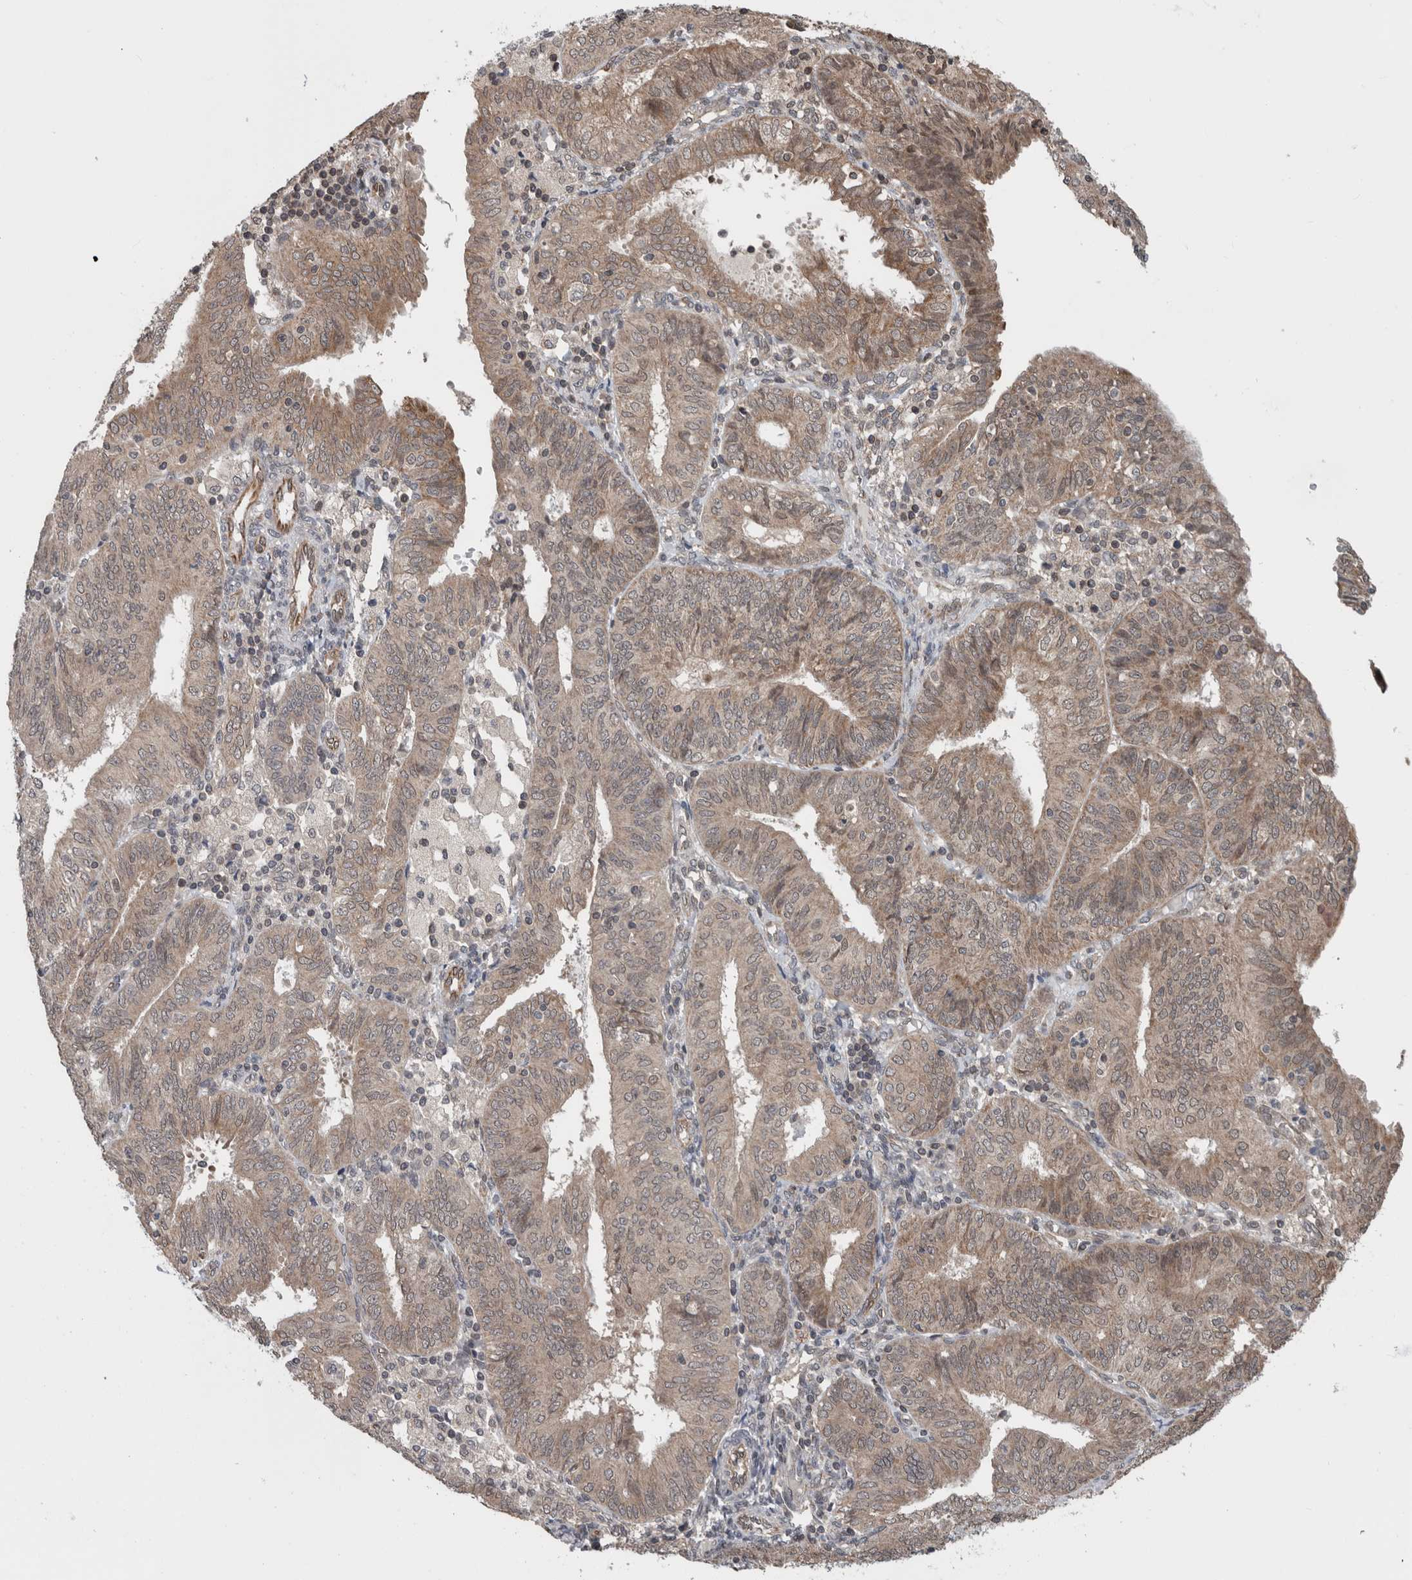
{"staining": {"intensity": "weak", "quantity": "25%-75%", "location": "cytoplasmic/membranous"}, "tissue": "endometrial cancer", "cell_type": "Tumor cells", "image_type": "cancer", "snomed": [{"axis": "morphology", "description": "Adenocarcinoma, NOS"}, {"axis": "topography", "description": "Endometrium"}], "caption": "Immunohistochemistry (IHC) of endometrial adenocarcinoma displays low levels of weak cytoplasmic/membranous expression in about 25%-75% of tumor cells.", "gene": "ENY2", "patient": {"sex": "female", "age": 58}}